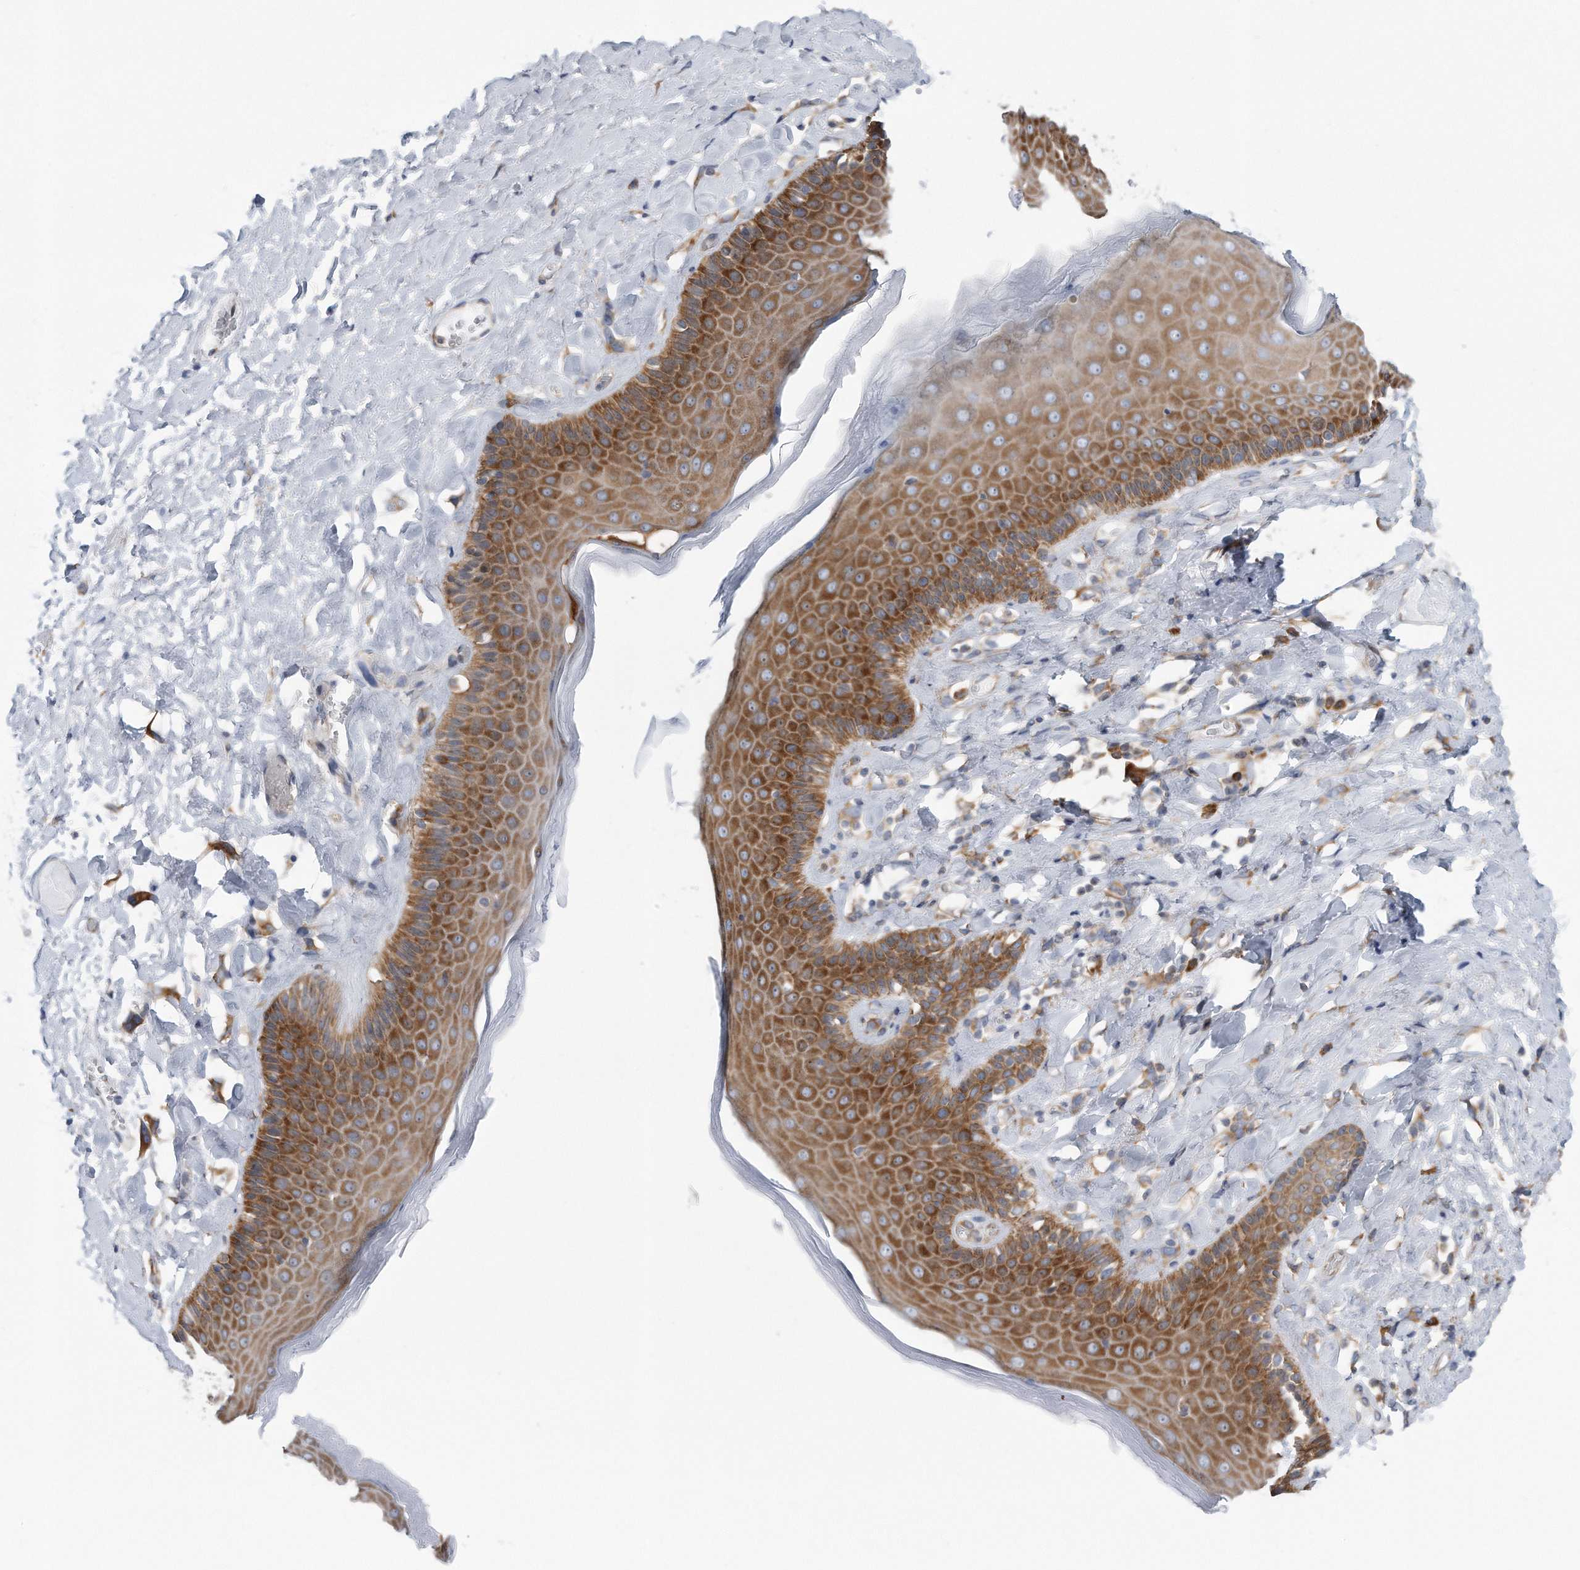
{"staining": {"intensity": "moderate", "quantity": ">75%", "location": "cytoplasmic/membranous"}, "tissue": "skin", "cell_type": "Epidermal cells", "image_type": "normal", "snomed": [{"axis": "morphology", "description": "Normal tissue, NOS"}, {"axis": "topography", "description": "Anal"}], "caption": "Epidermal cells show moderate cytoplasmic/membranous staining in approximately >75% of cells in unremarkable skin.", "gene": "RPL26L1", "patient": {"sex": "male", "age": 69}}